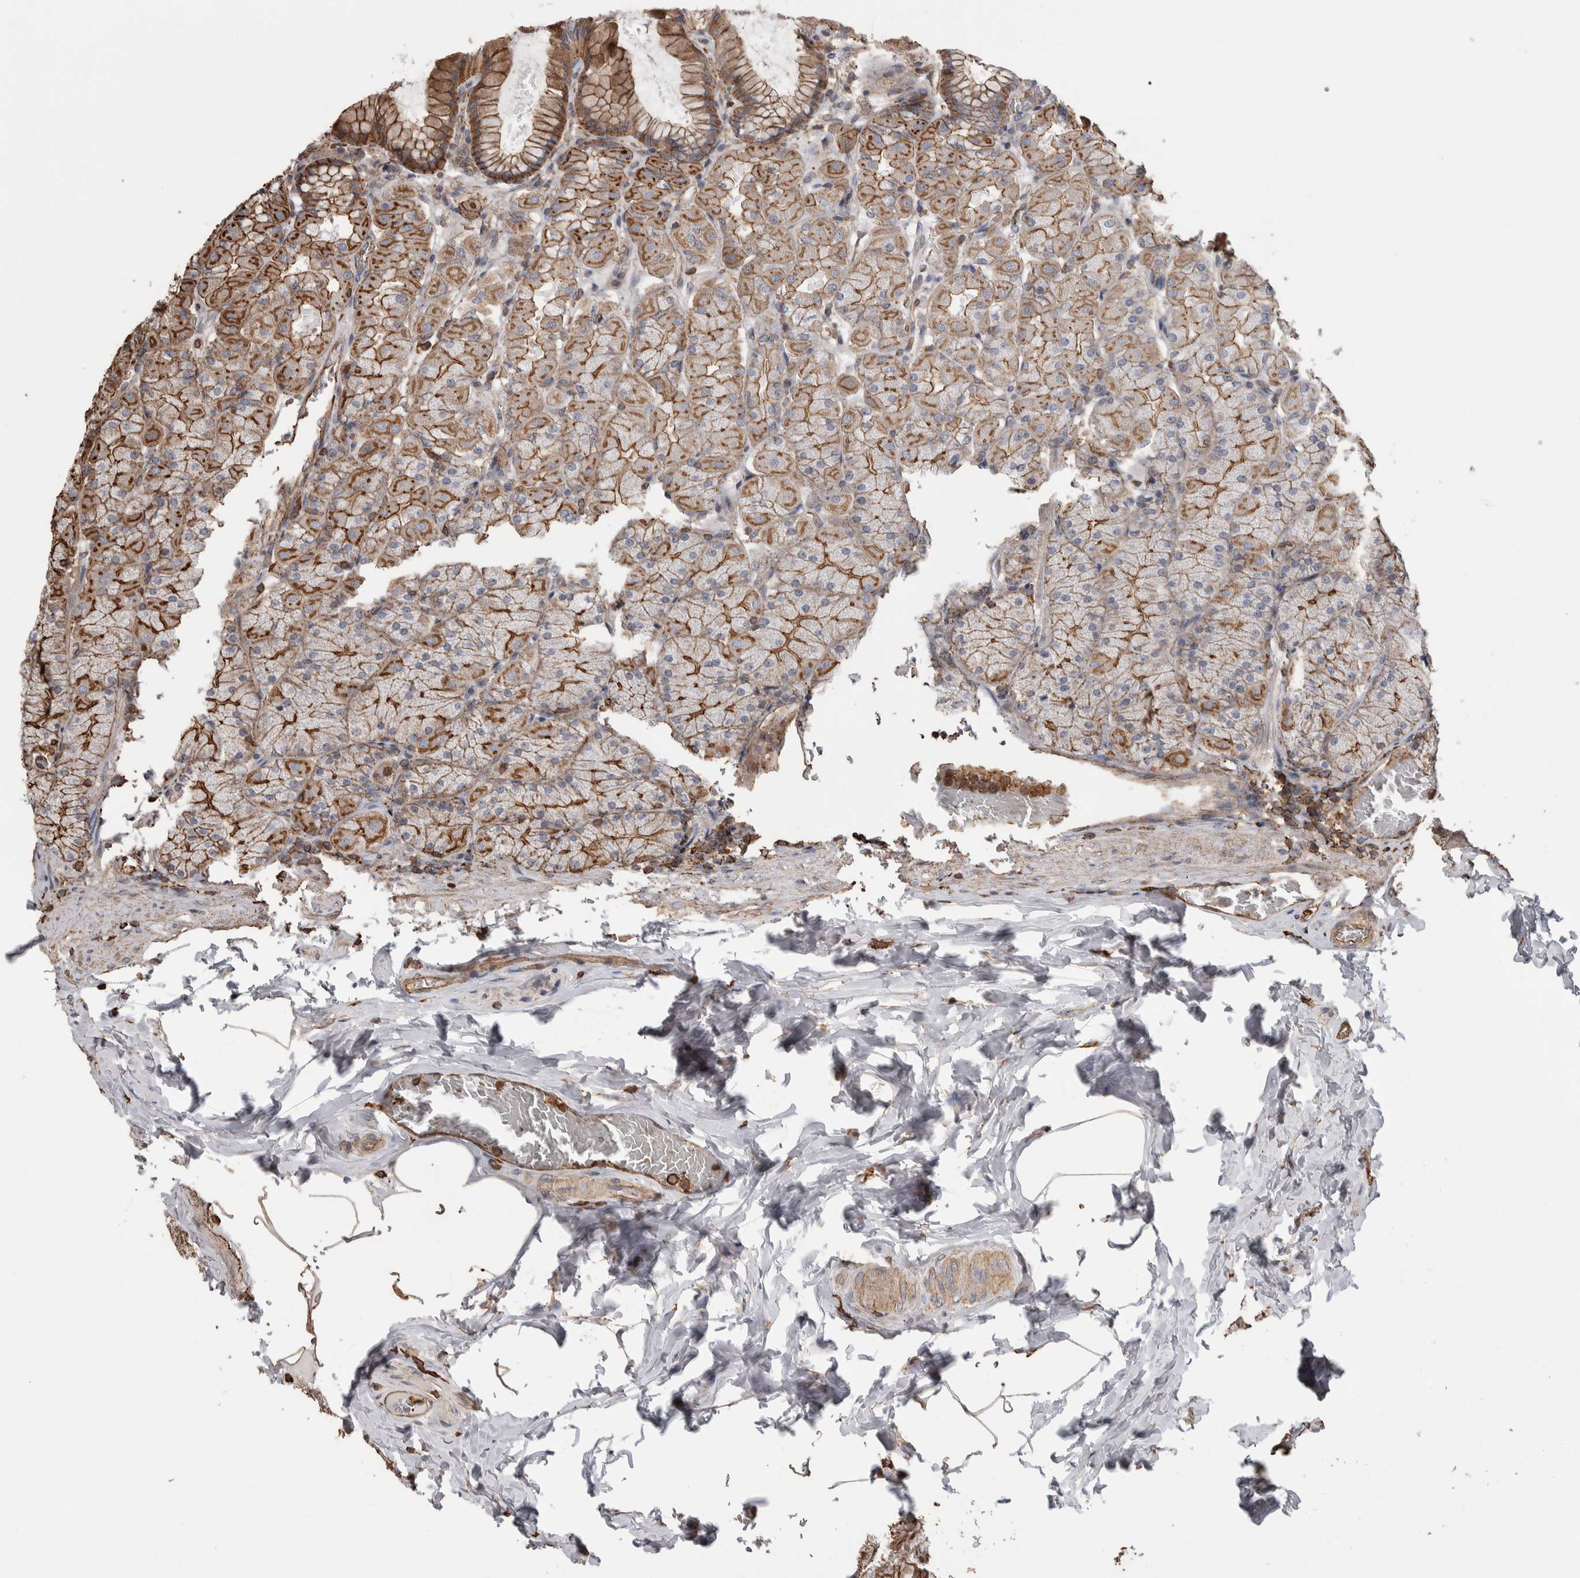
{"staining": {"intensity": "moderate", "quantity": ">75%", "location": "cytoplasmic/membranous"}, "tissue": "stomach", "cell_type": "Glandular cells", "image_type": "normal", "snomed": [{"axis": "morphology", "description": "Normal tissue, NOS"}, {"axis": "topography", "description": "Stomach, upper"}], "caption": "Benign stomach was stained to show a protein in brown. There is medium levels of moderate cytoplasmic/membranous expression in about >75% of glandular cells. Using DAB (brown) and hematoxylin (blue) stains, captured at high magnification using brightfield microscopy.", "gene": "ENPP2", "patient": {"sex": "female", "age": 56}}